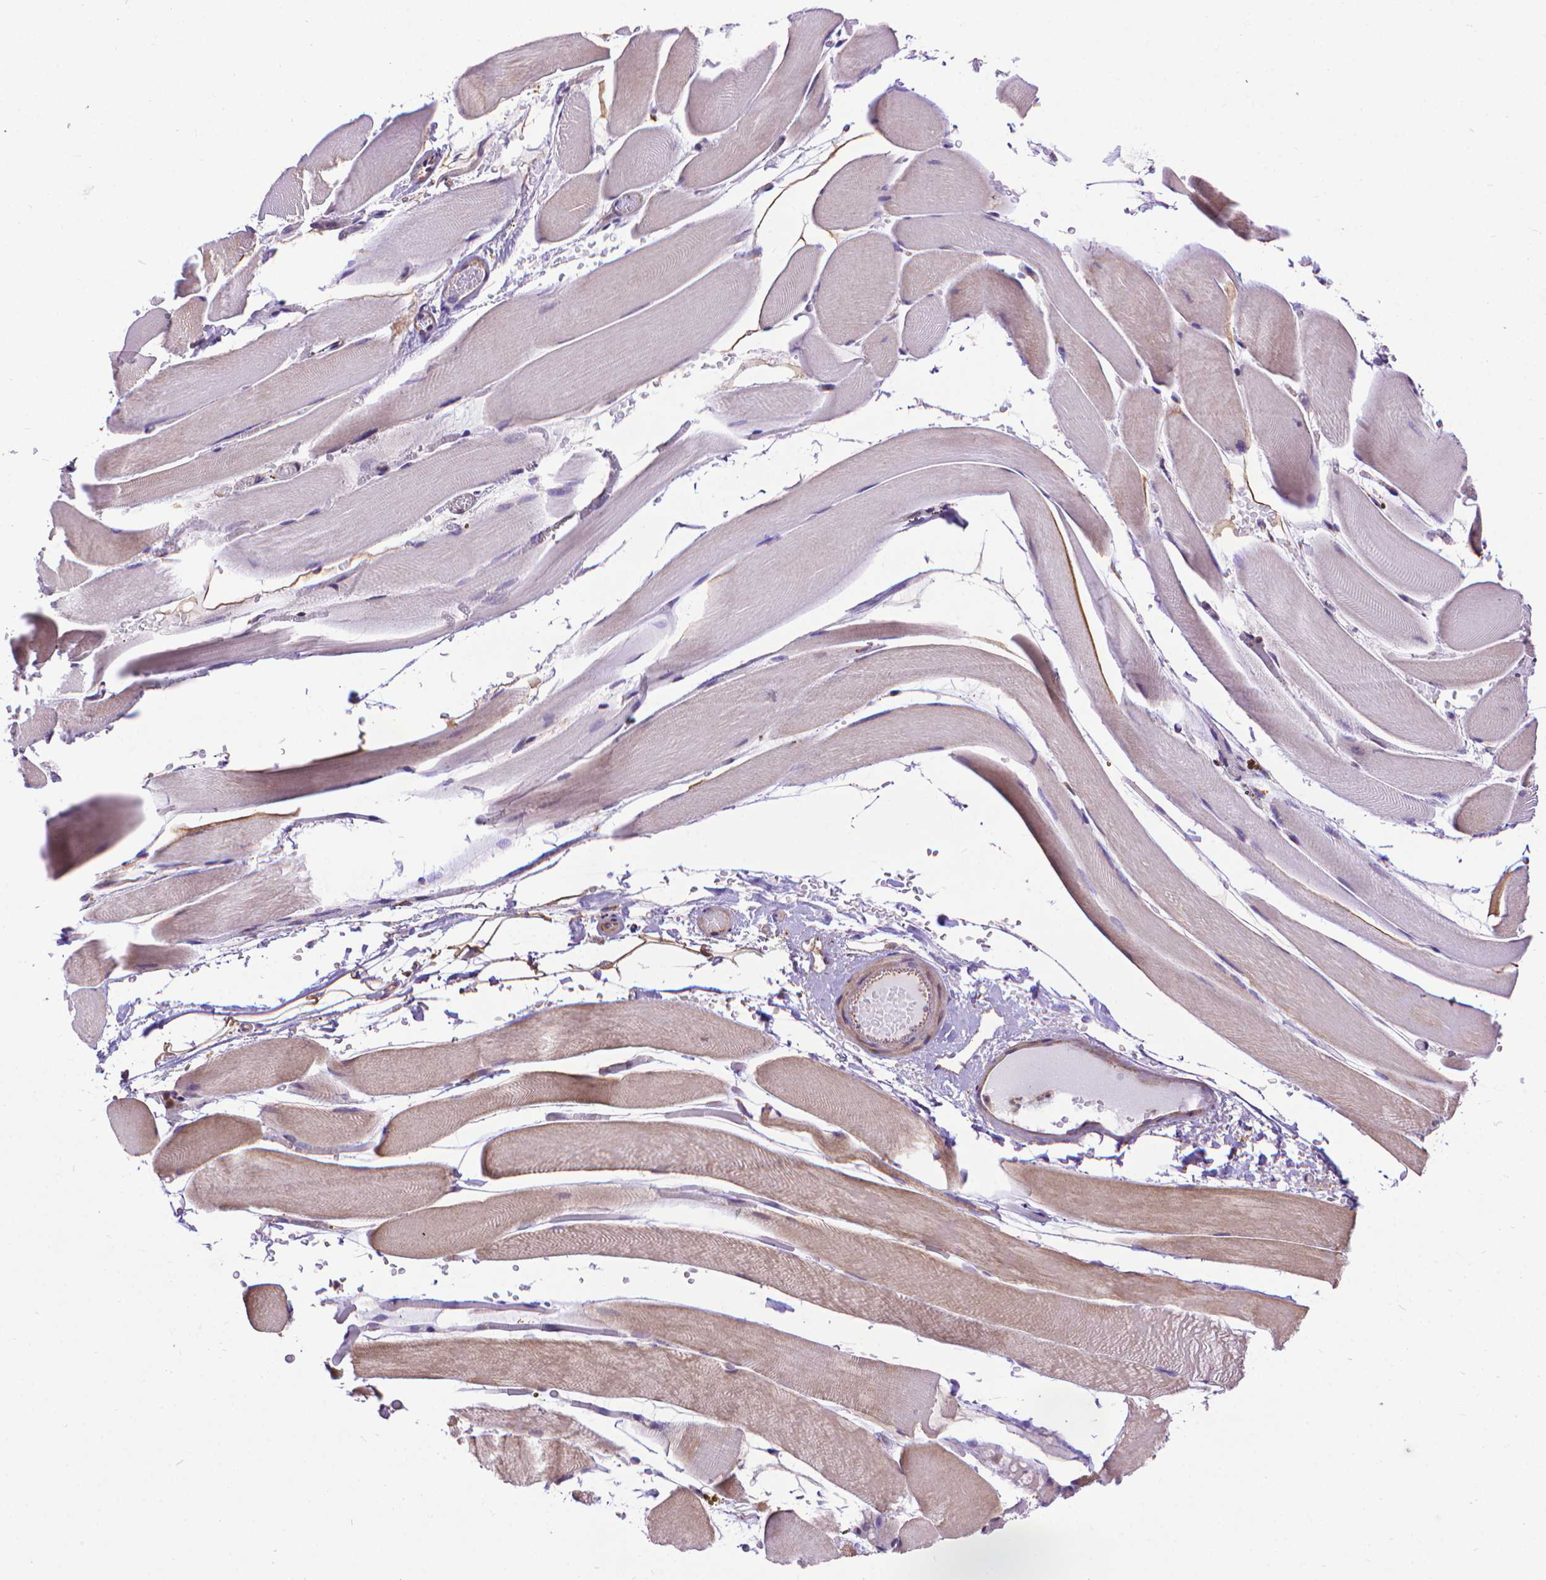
{"staining": {"intensity": "weak", "quantity": "<25%", "location": "nuclear"}, "tissue": "skeletal muscle", "cell_type": "Myocytes", "image_type": "normal", "snomed": [{"axis": "morphology", "description": "Normal tissue, NOS"}, {"axis": "topography", "description": "Skeletal muscle"}], "caption": "The histopathology image shows no staining of myocytes in benign skeletal muscle. (Stains: DAB immunohistochemistry with hematoxylin counter stain, Microscopy: brightfield microscopy at high magnification).", "gene": "TMEM135", "patient": {"sex": "female", "age": 37}}